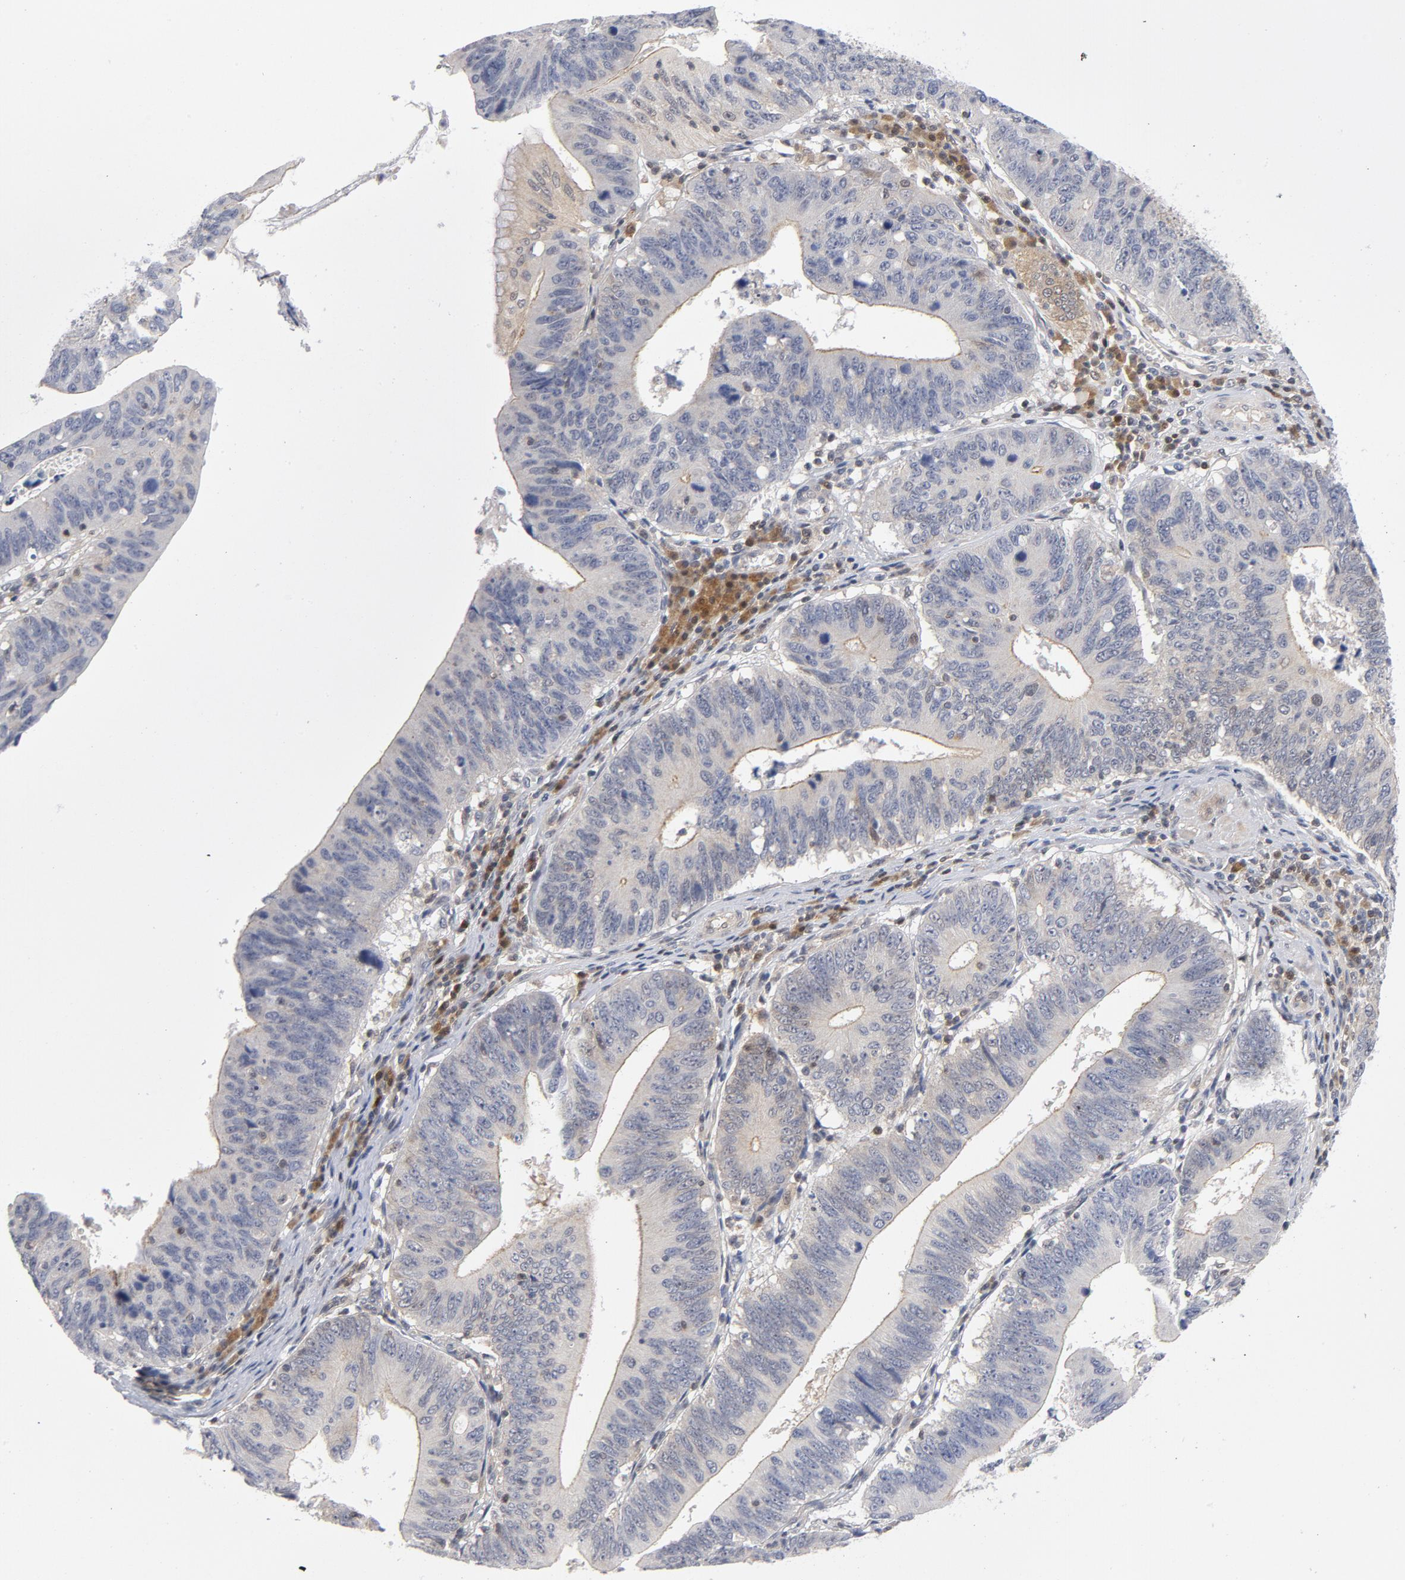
{"staining": {"intensity": "negative", "quantity": "none", "location": "none"}, "tissue": "stomach cancer", "cell_type": "Tumor cells", "image_type": "cancer", "snomed": [{"axis": "morphology", "description": "Adenocarcinoma, NOS"}, {"axis": "topography", "description": "Stomach"}], "caption": "DAB immunohistochemical staining of human stomach cancer shows no significant positivity in tumor cells. (DAB (3,3'-diaminobenzidine) immunohistochemistry (IHC) visualized using brightfield microscopy, high magnification).", "gene": "TRADD", "patient": {"sex": "male", "age": 59}}